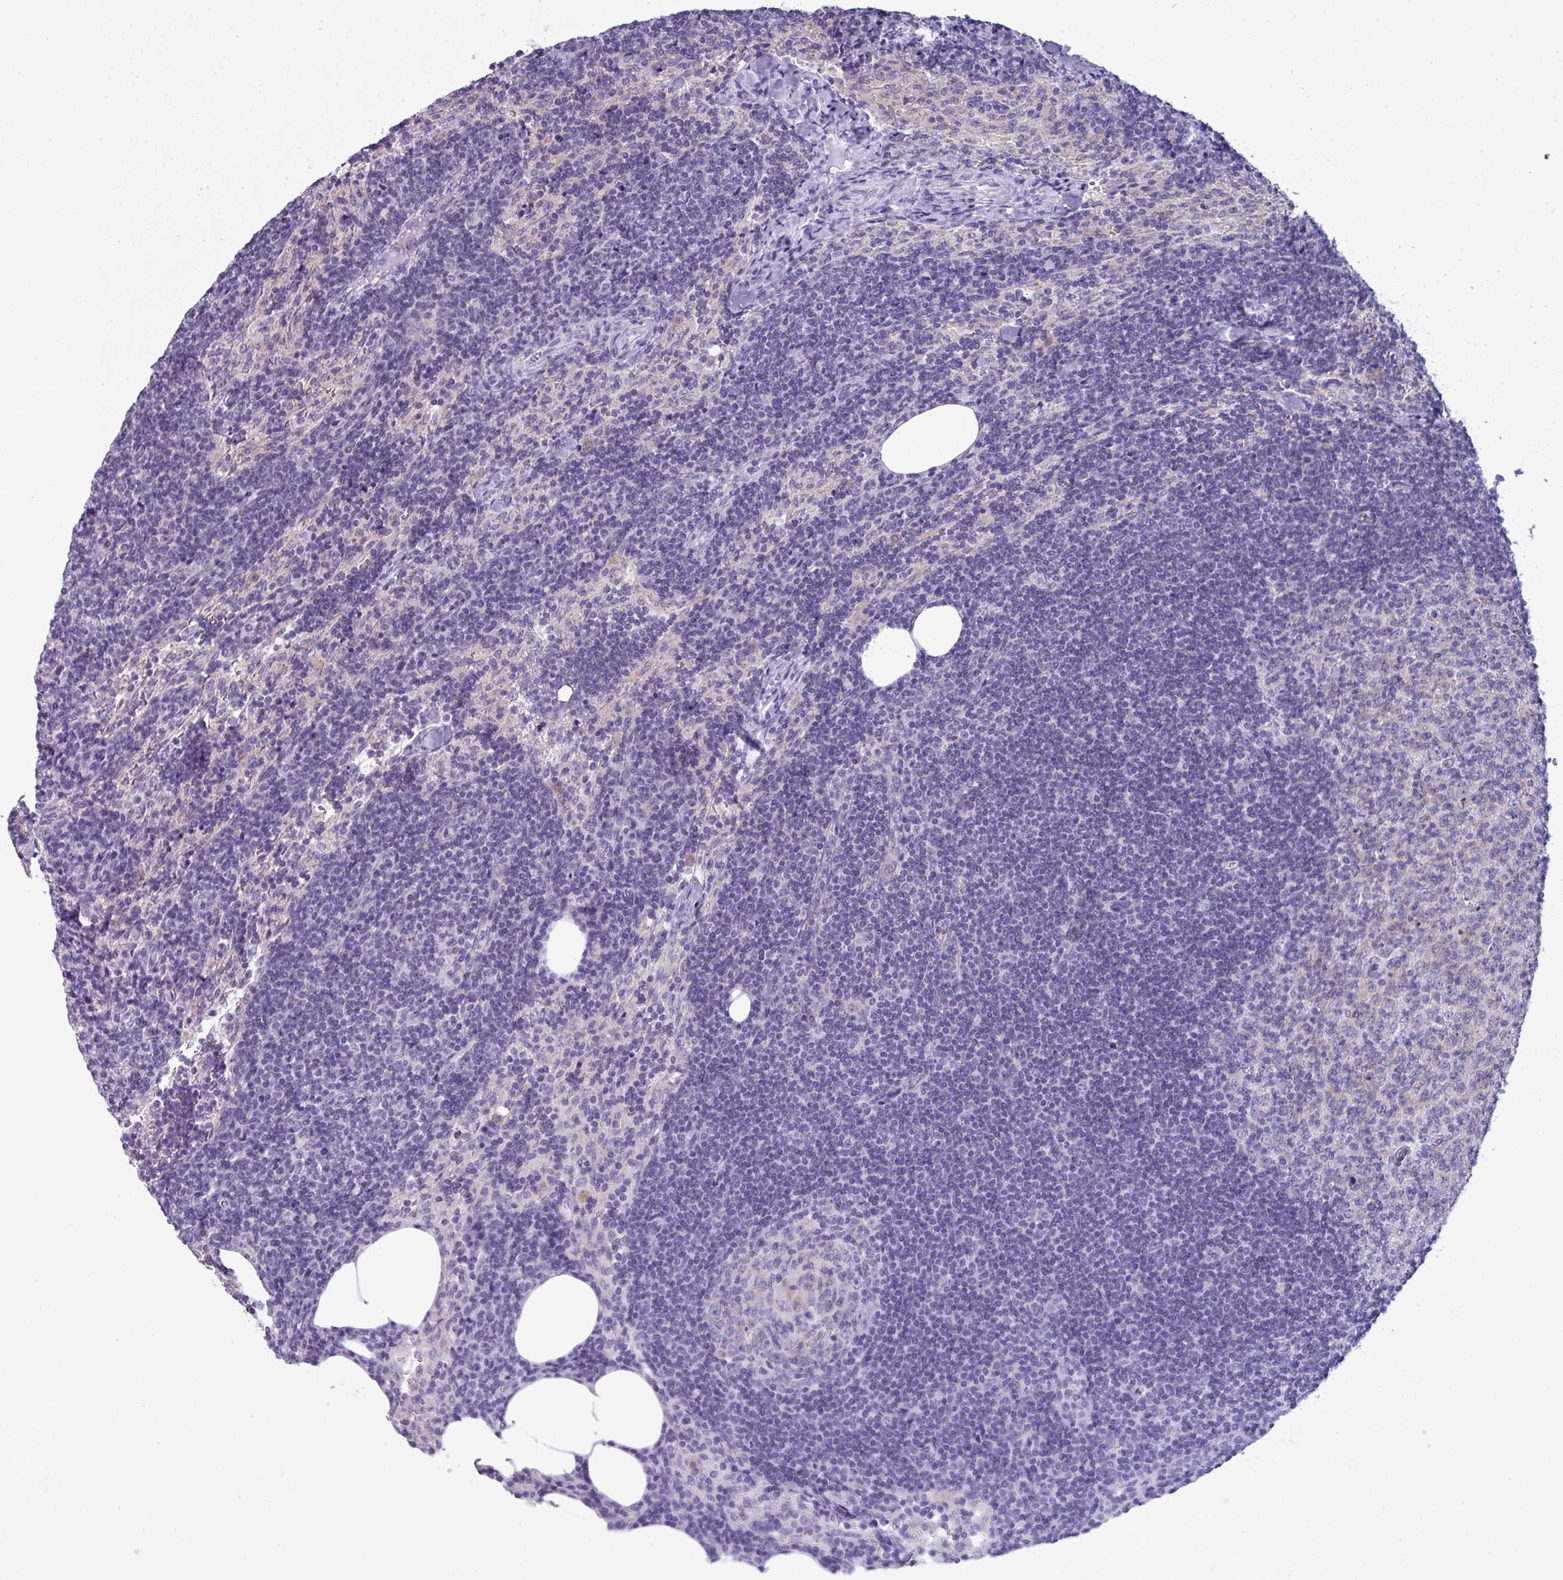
{"staining": {"intensity": "moderate", "quantity": "25%-75%", "location": "cytoplasmic/membranous"}, "tissue": "lymph node", "cell_type": "Germinal center cells", "image_type": "normal", "snomed": [{"axis": "morphology", "description": "Normal tissue, NOS"}, {"axis": "topography", "description": "Lymph node"}], "caption": "Immunohistochemical staining of normal human lymph node shows 25%-75% levels of moderate cytoplasmic/membranous protein staining in about 25%-75% of germinal center cells. The staining was performed using DAB to visualize the protein expression in brown, while the nuclei were stained in blue with hematoxylin (Magnification: 20x).", "gene": "ABCC5", "patient": {"sex": "female", "age": 52}}